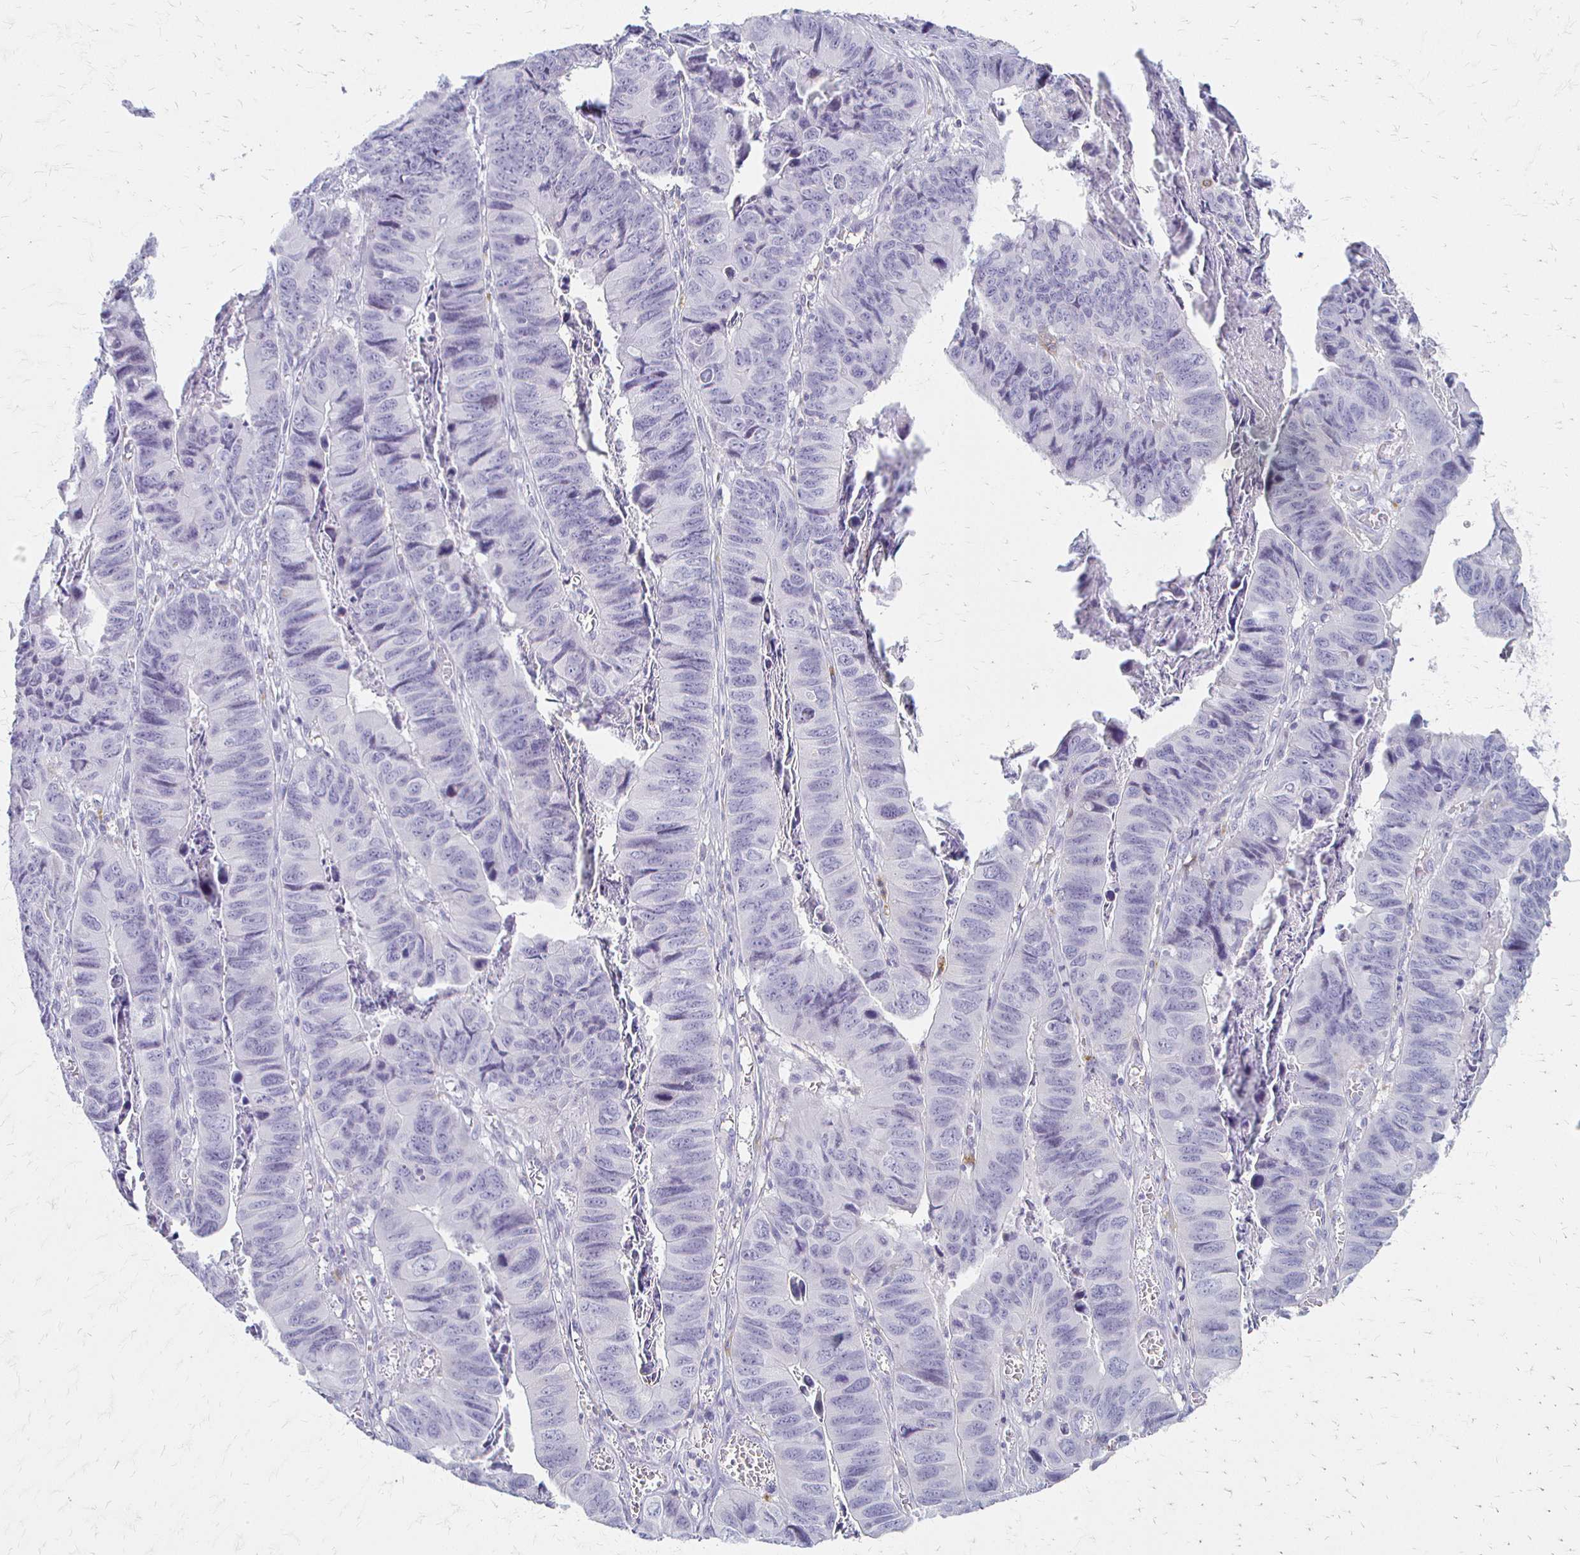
{"staining": {"intensity": "negative", "quantity": "none", "location": "none"}, "tissue": "stomach cancer", "cell_type": "Tumor cells", "image_type": "cancer", "snomed": [{"axis": "morphology", "description": "Adenocarcinoma, NOS"}, {"axis": "topography", "description": "Stomach, lower"}], "caption": "High magnification brightfield microscopy of adenocarcinoma (stomach) stained with DAB (brown) and counterstained with hematoxylin (blue): tumor cells show no significant expression.", "gene": "ACP5", "patient": {"sex": "male", "age": 77}}